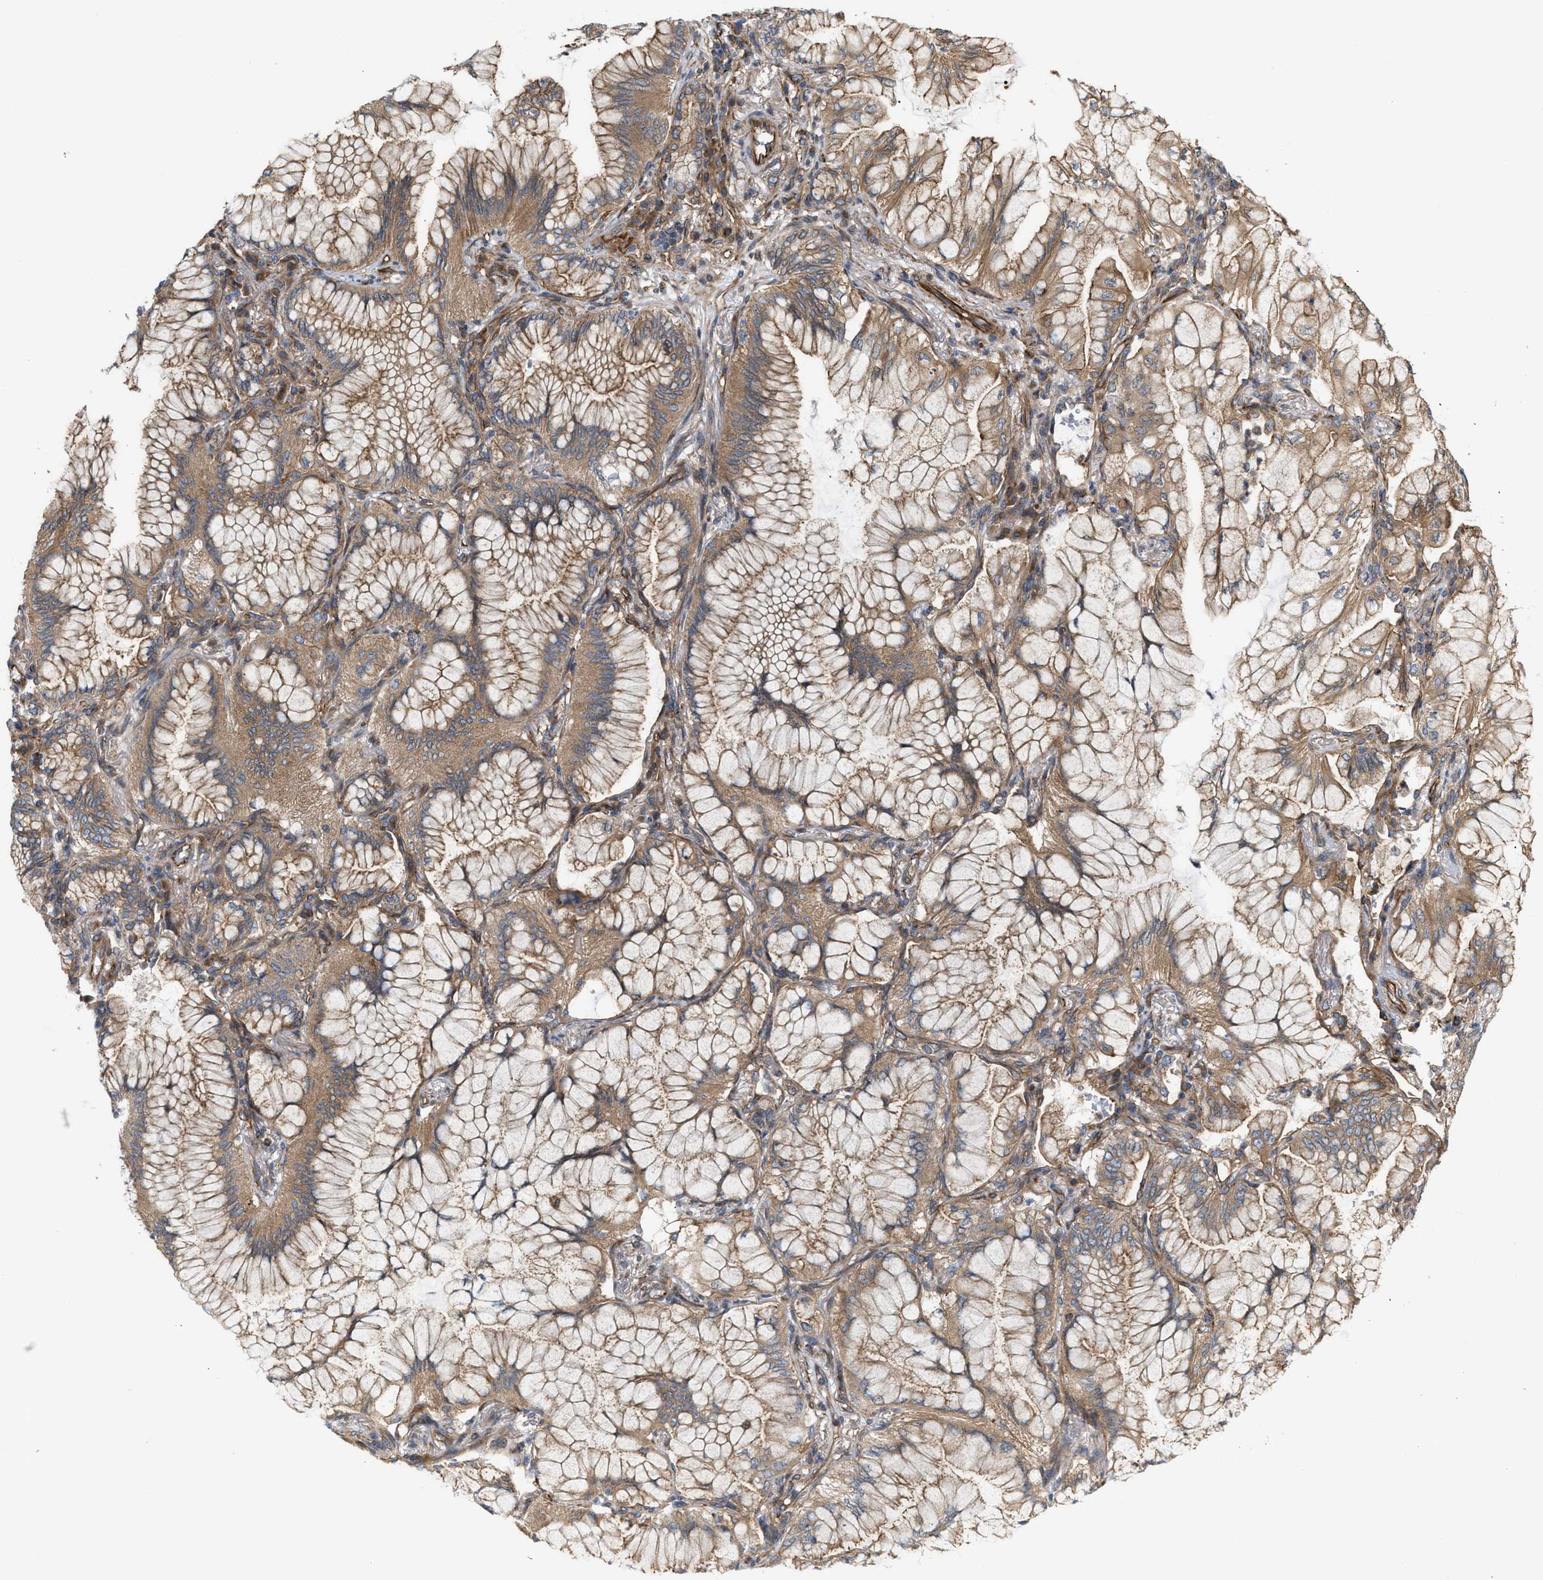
{"staining": {"intensity": "moderate", "quantity": ">75%", "location": "cytoplasmic/membranous"}, "tissue": "lung cancer", "cell_type": "Tumor cells", "image_type": "cancer", "snomed": [{"axis": "morphology", "description": "Adenocarcinoma, NOS"}, {"axis": "topography", "description": "Lung"}], "caption": "The micrograph exhibits staining of adenocarcinoma (lung), revealing moderate cytoplasmic/membranous protein positivity (brown color) within tumor cells.", "gene": "EPS15L1", "patient": {"sex": "female", "age": 70}}